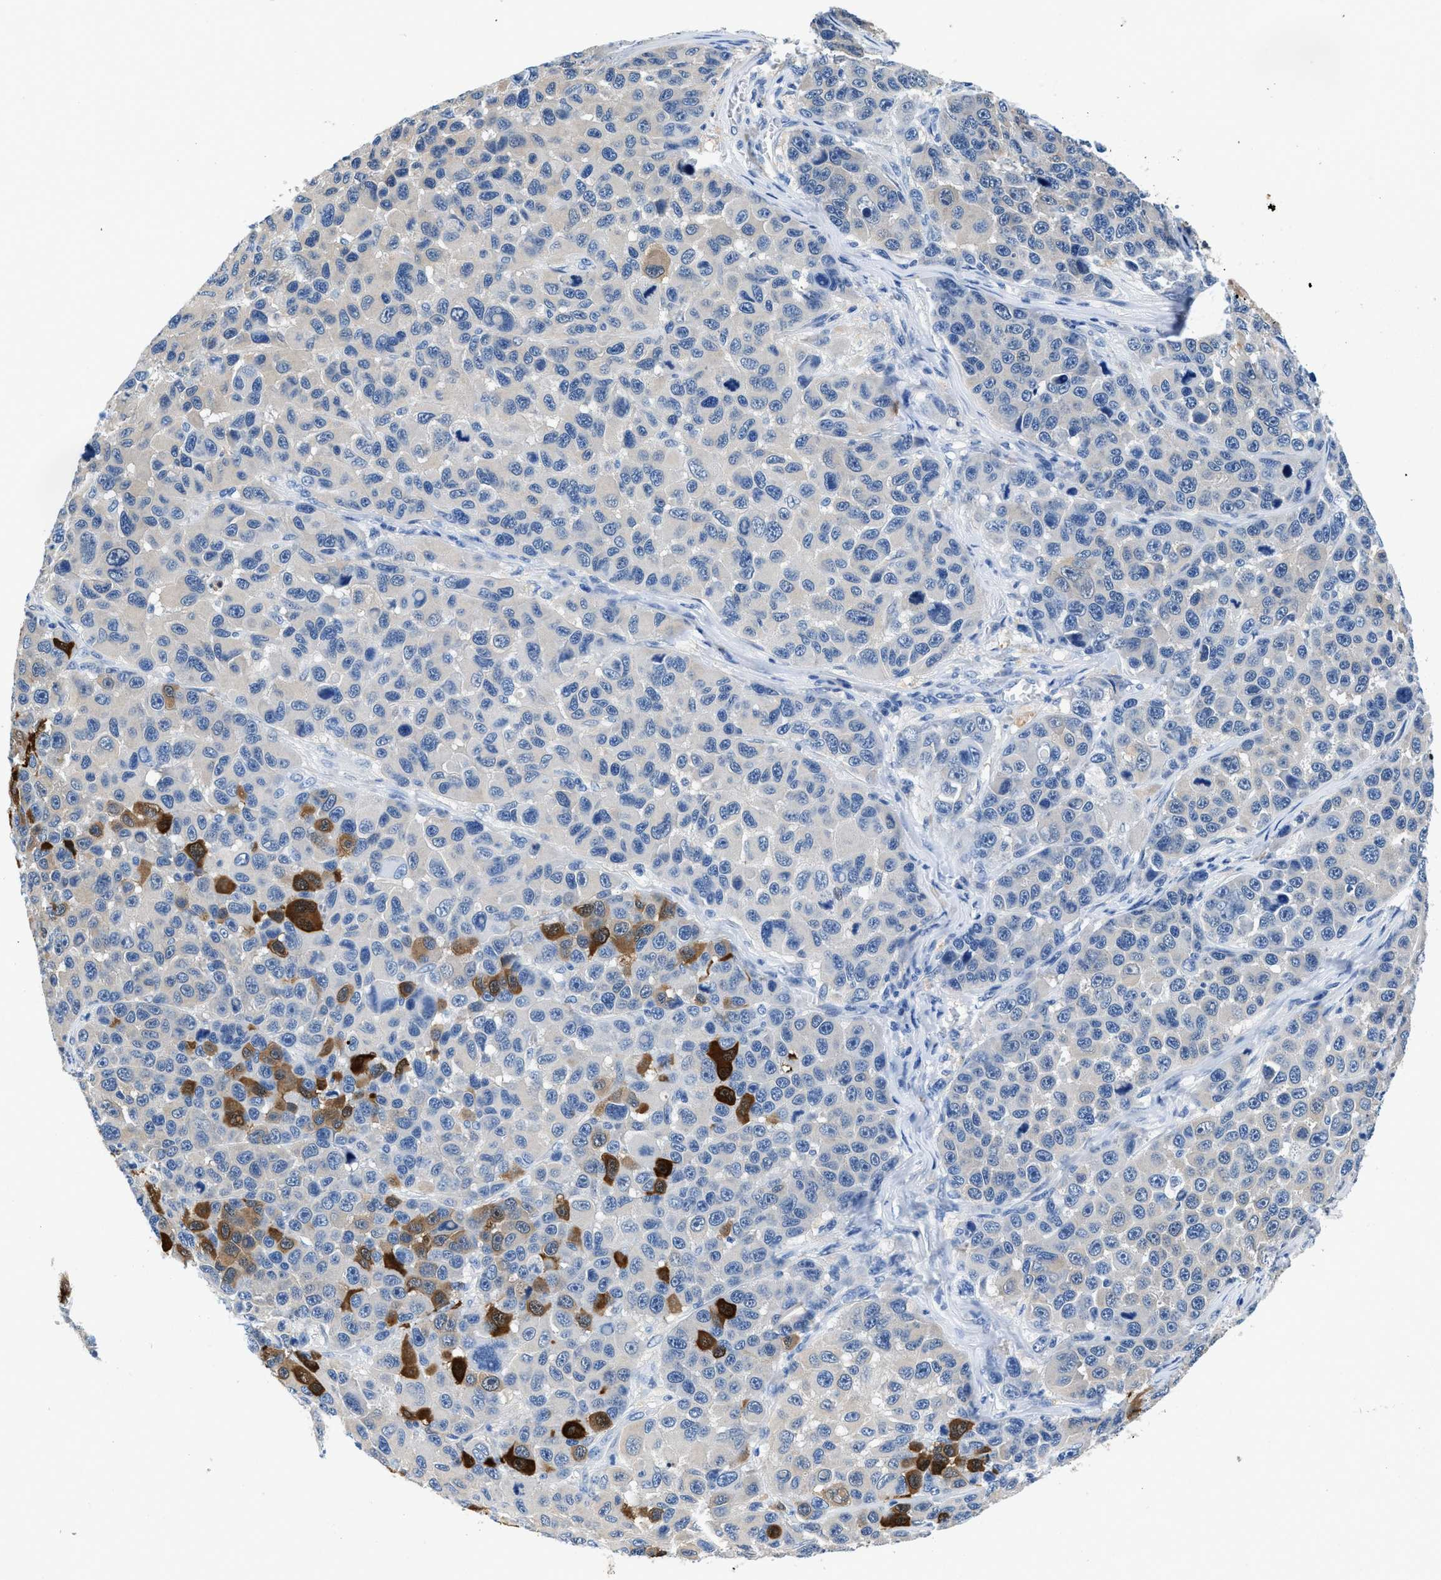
{"staining": {"intensity": "negative", "quantity": "none", "location": "none"}, "tissue": "melanoma", "cell_type": "Tumor cells", "image_type": "cancer", "snomed": [{"axis": "morphology", "description": "Malignant melanoma, NOS"}, {"axis": "topography", "description": "Skin"}], "caption": "Tumor cells show no significant staining in malignant melanoma.", "gene": "FADS6", "patient": {"sex": "male", "age": 53}}